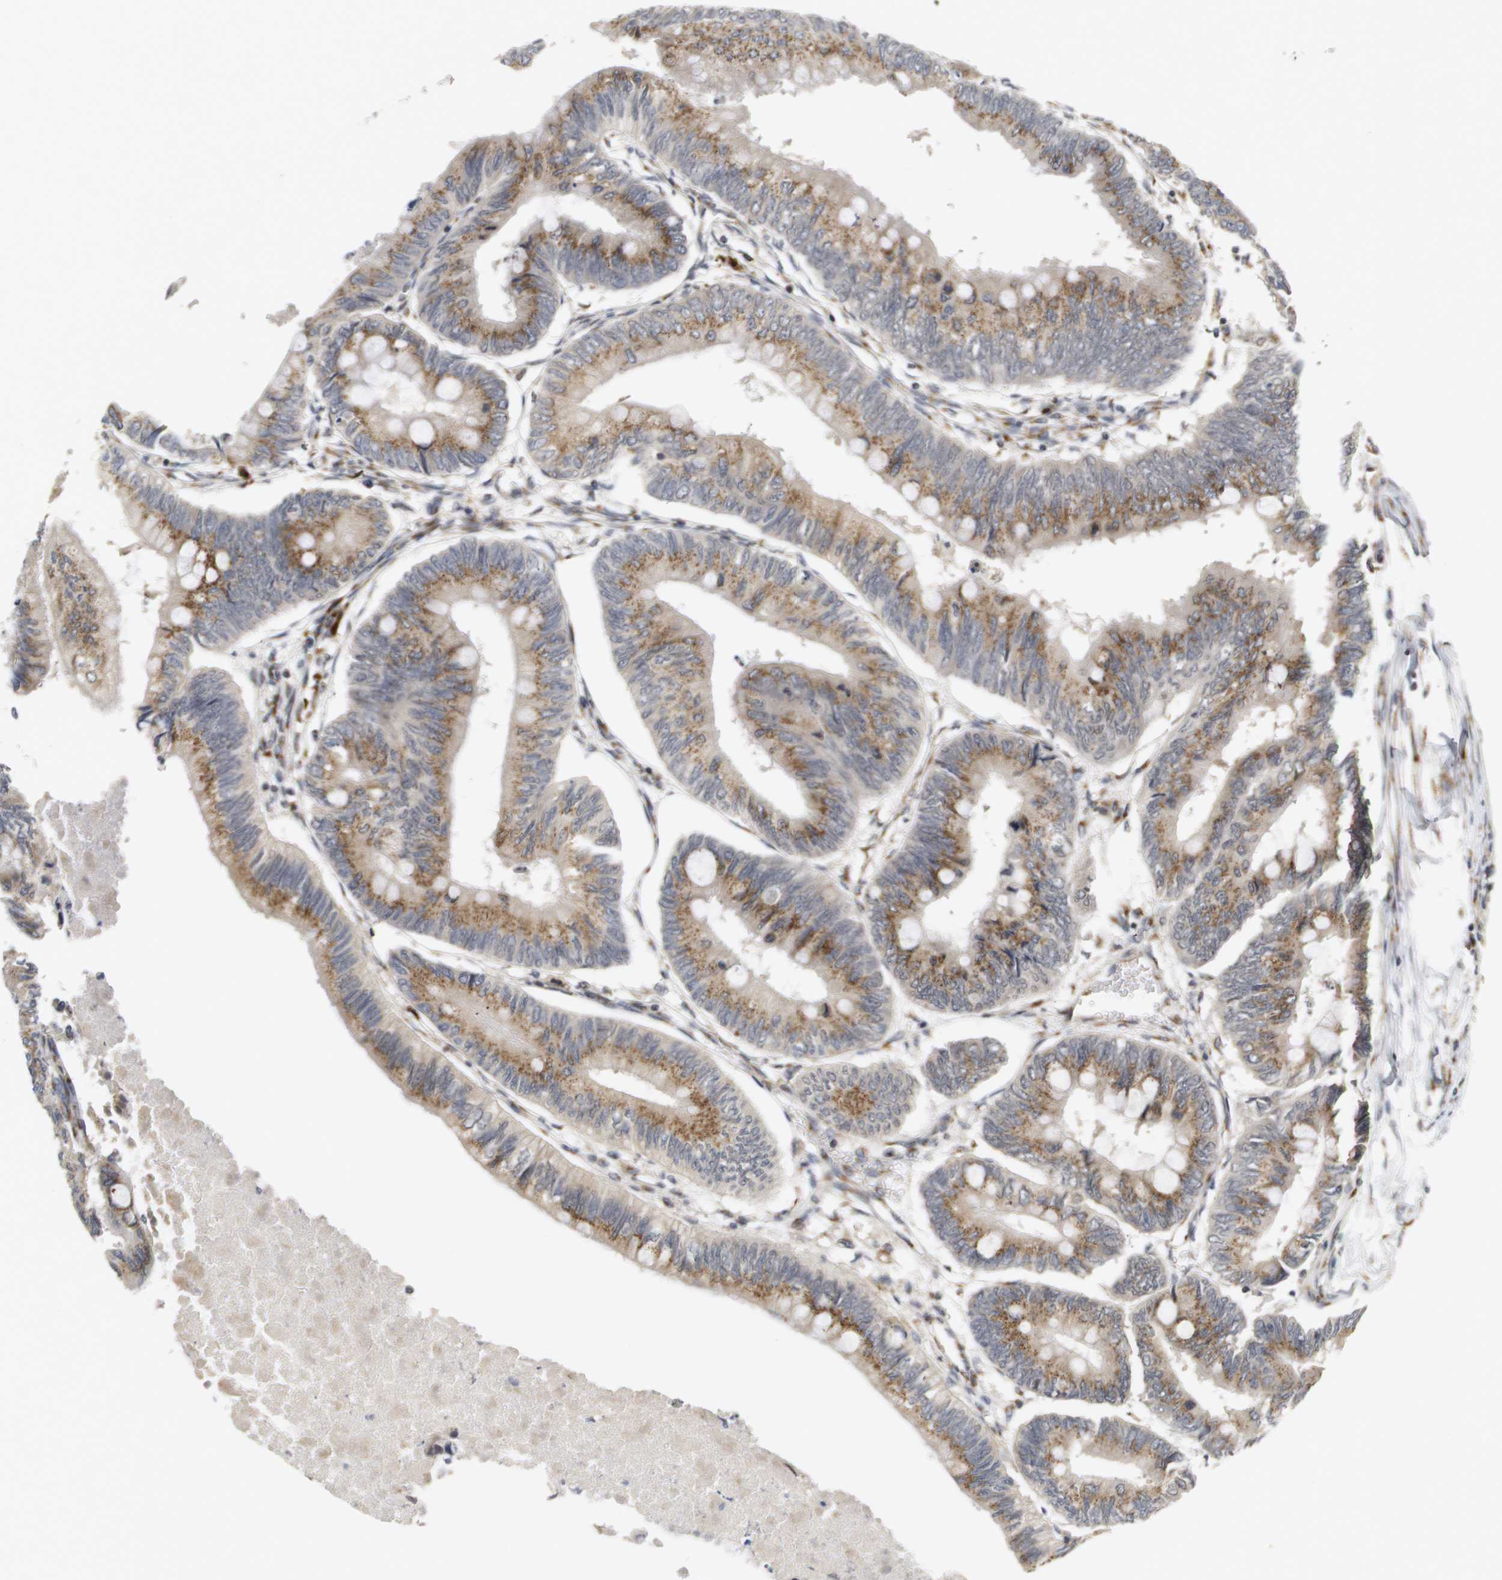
{"staining": {"intensity": "moderate", "quantity": ">75%", "location": "cytoplasmic/membranous"}, "tissue": "colorectal cancer", "cell_type": "Tumor cells", "image_type": "cancer", "snomed": [{"axis": "morphology", "description": "Normal tissue, NOS"}, {"axis": "morphology", "description": "Adenocarcinoma, NOS"}, {"axis": "topography", "description": "Rectum"}, {"axis": "topography", "description": "Peripheral nerve tissue"}], "caption": "Protein expression analysis of human colorectal cancer reveals moderate cytoplasmic/membranous expression in about >75% of tumor cells. Nuclei are stained in blue.", "gene": "ZFPL1", "patient": {"sex": "male", "age": 92}}